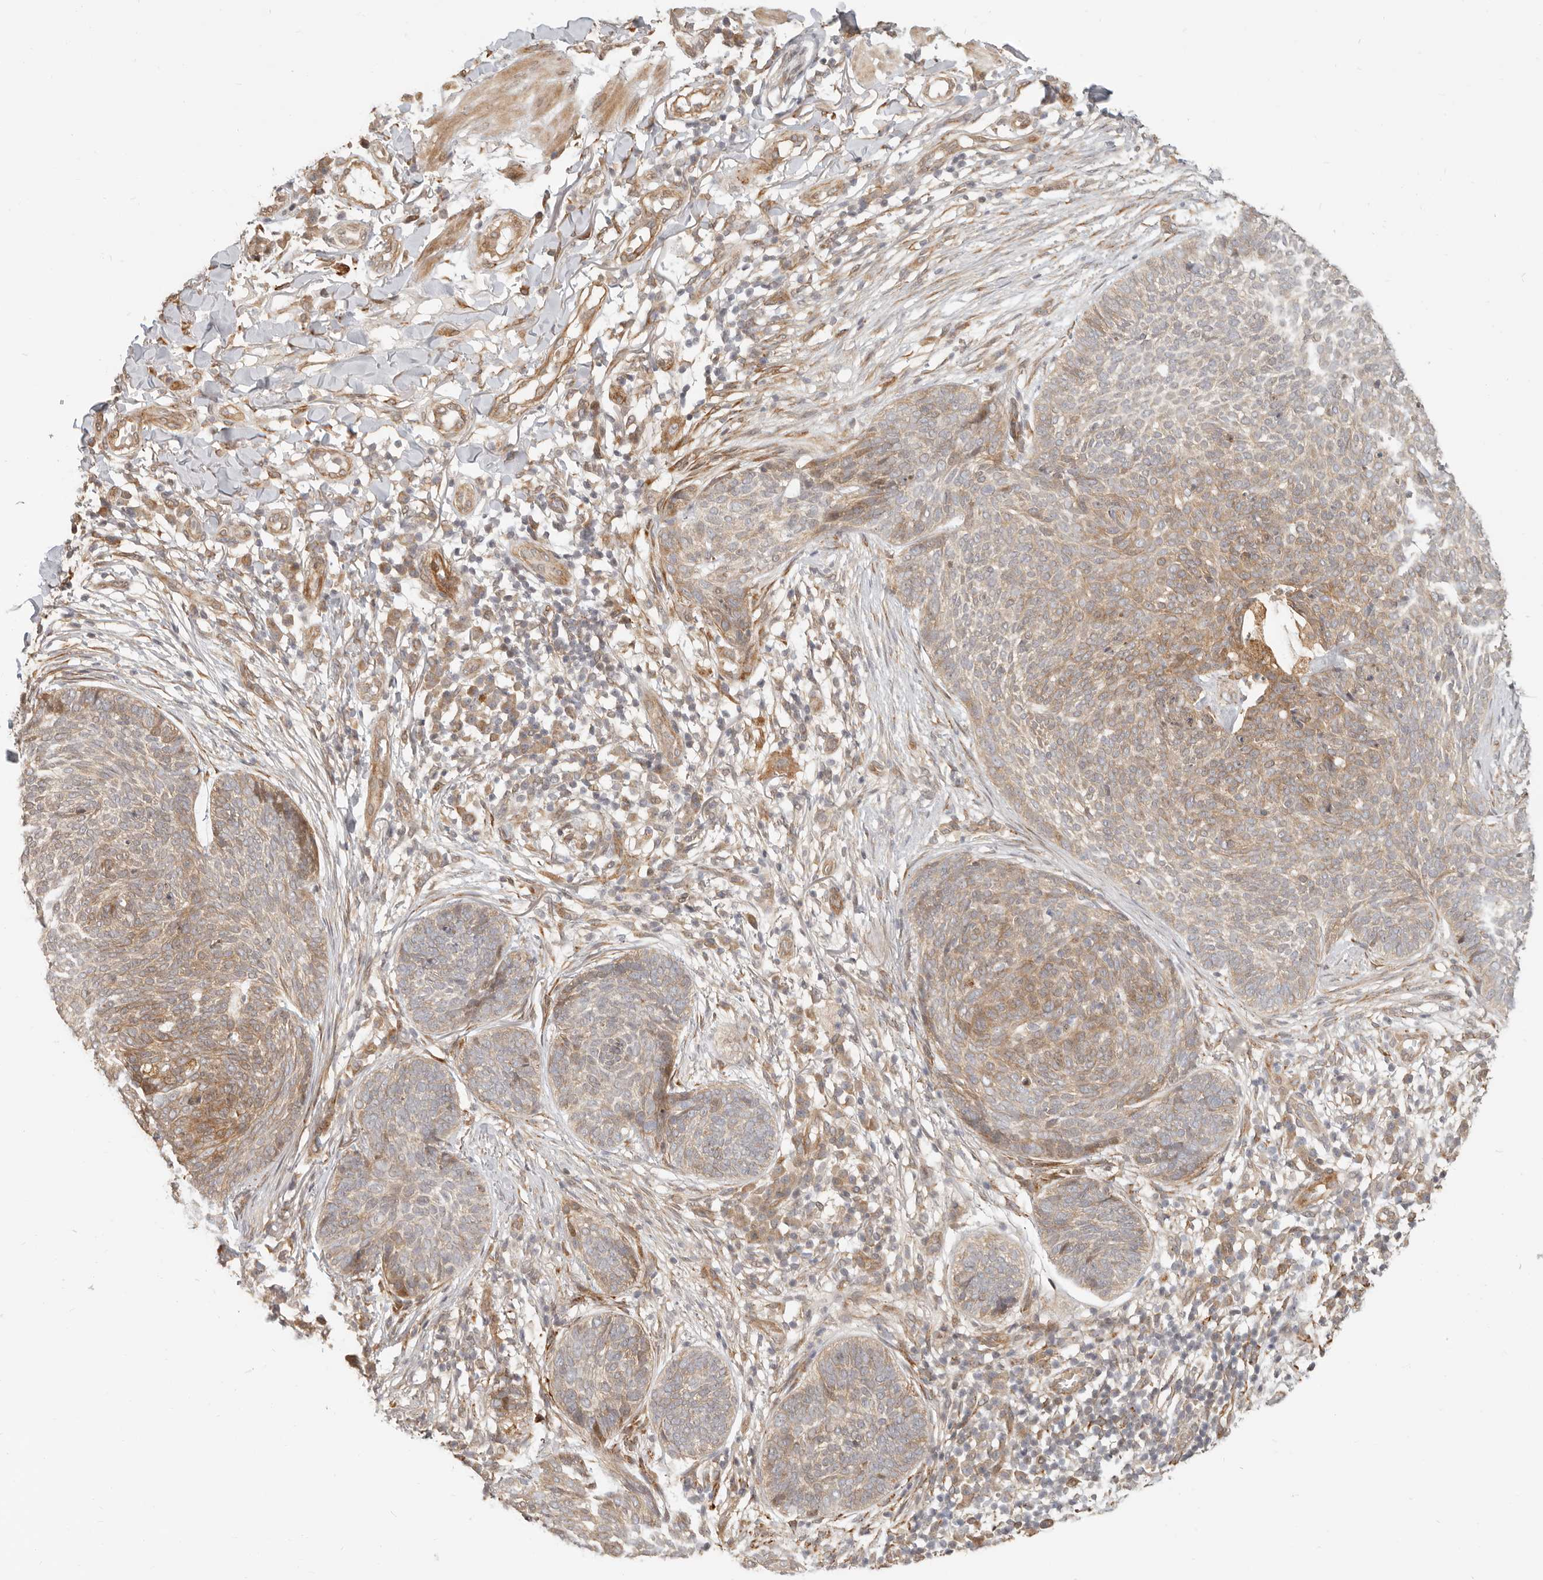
{"staining": {"intensity": "weak", "quantity": "25%-75%", "location": "cytoplasmic/membranous"}, "tissue": "skin cancer", "cell_type": "Tumor cells", "image_type": "cancer", "snomed": [{"axis": "morphology", "description": "Basal cell carcinoma"}, {"axis": "topography", "description": "Skin"}], "caption": "There is low levels of weak cytoplasmic/membranous expression in tumor cells of basal cell carcinoma (skin), as demonstrated by immunohistochemical staining (brown color).", "gene": "TUFT1", "patient": {"sex": "female", "age": 64}}